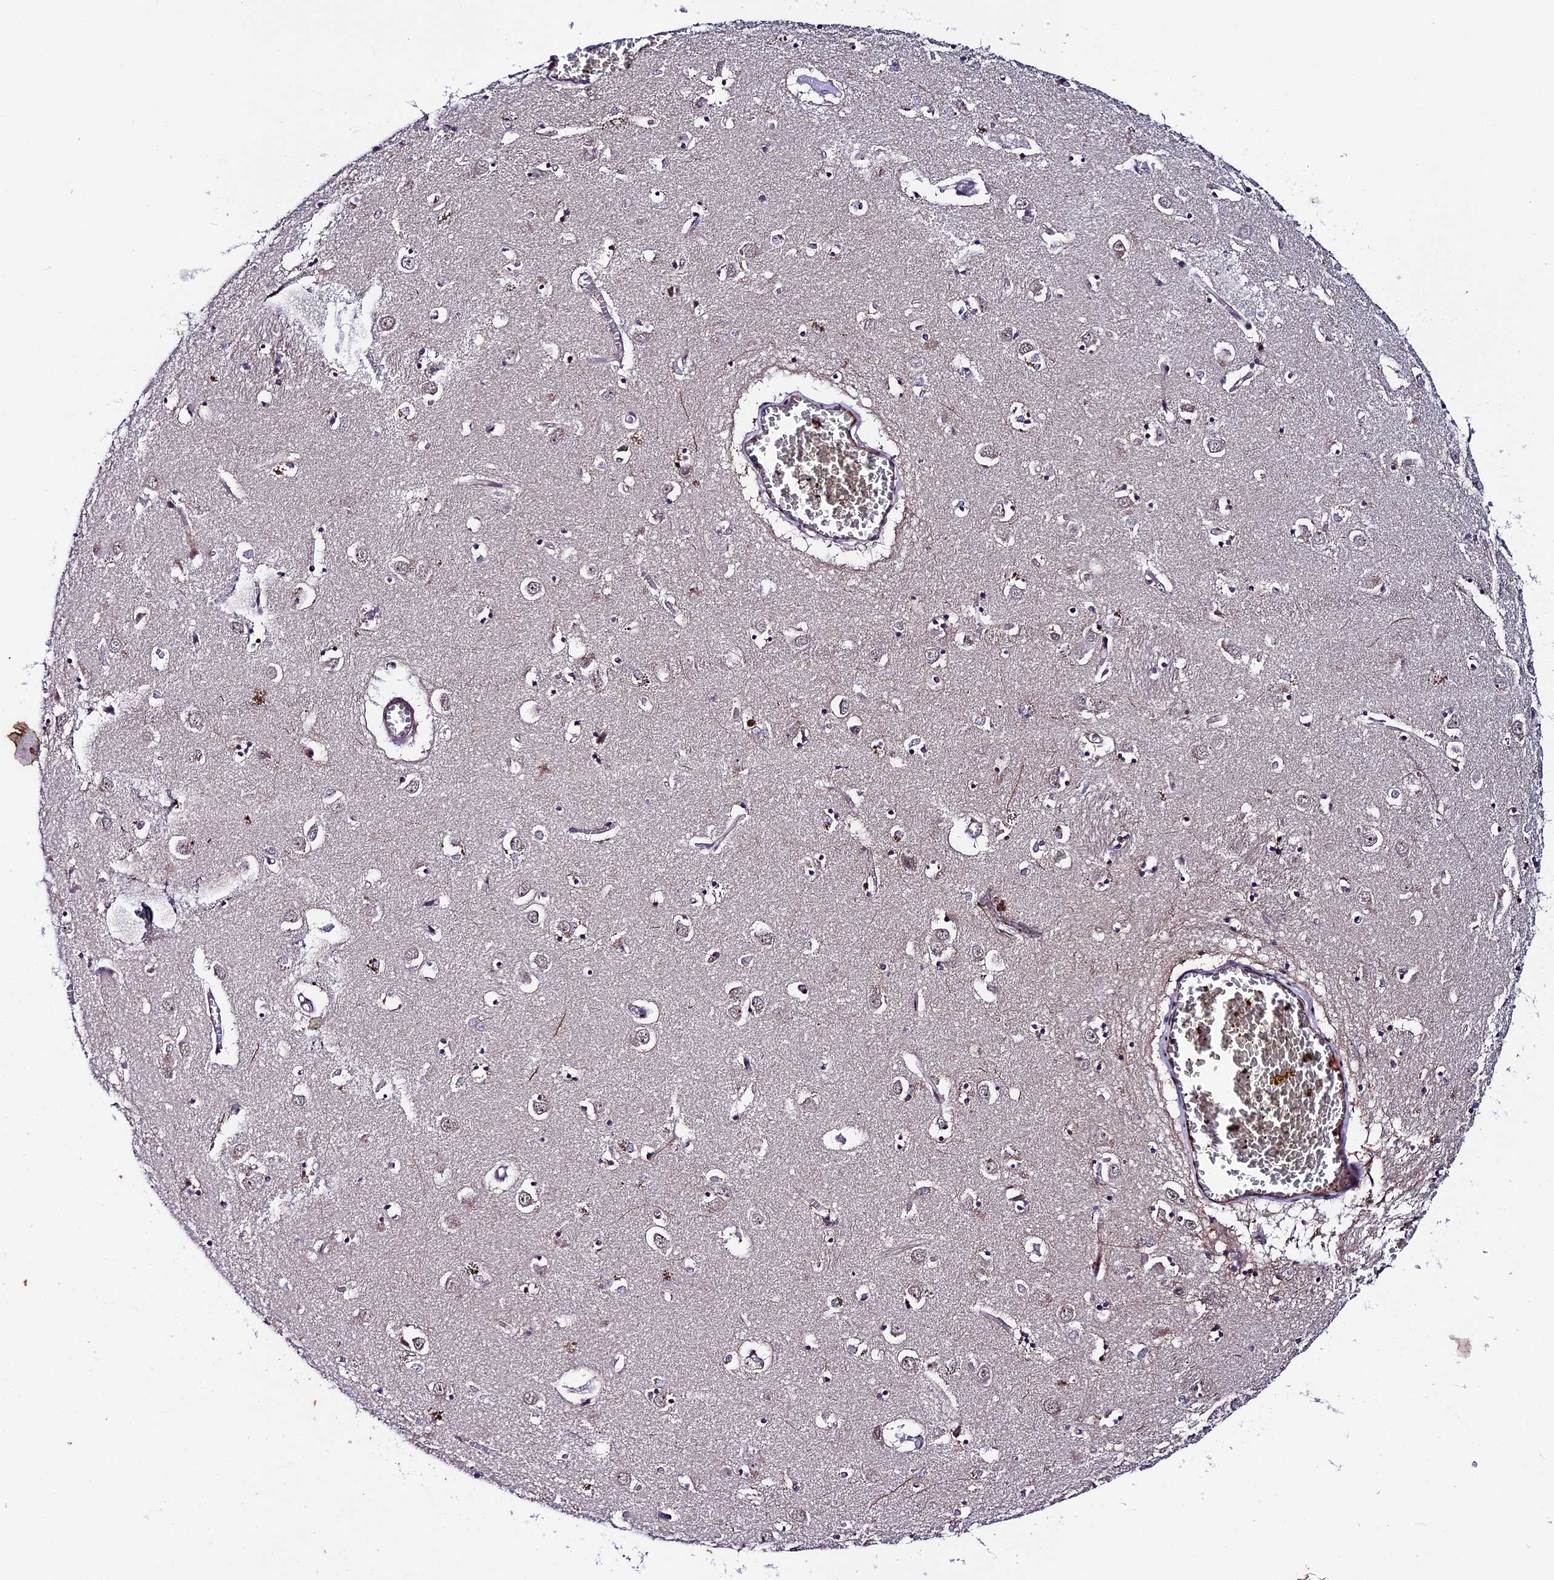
{"staining": {"intensity": "negative", "quantity": "none", "location": "none"}, "tissue": "caudate", "cell_type": "Glial cells", "image_type": "normal", "snomed": [{"axis": "morphology", "description": "Normal tissue, NOS"}, {"axis": "topography", "description": "Lateral ventricle wall"}], "caption": "Caudate stained for a protein using immunohistochemistry reveals no expression glial cells.", "gene": "SIPA1L3", "patient": {"sex": "male", "age": 70}}